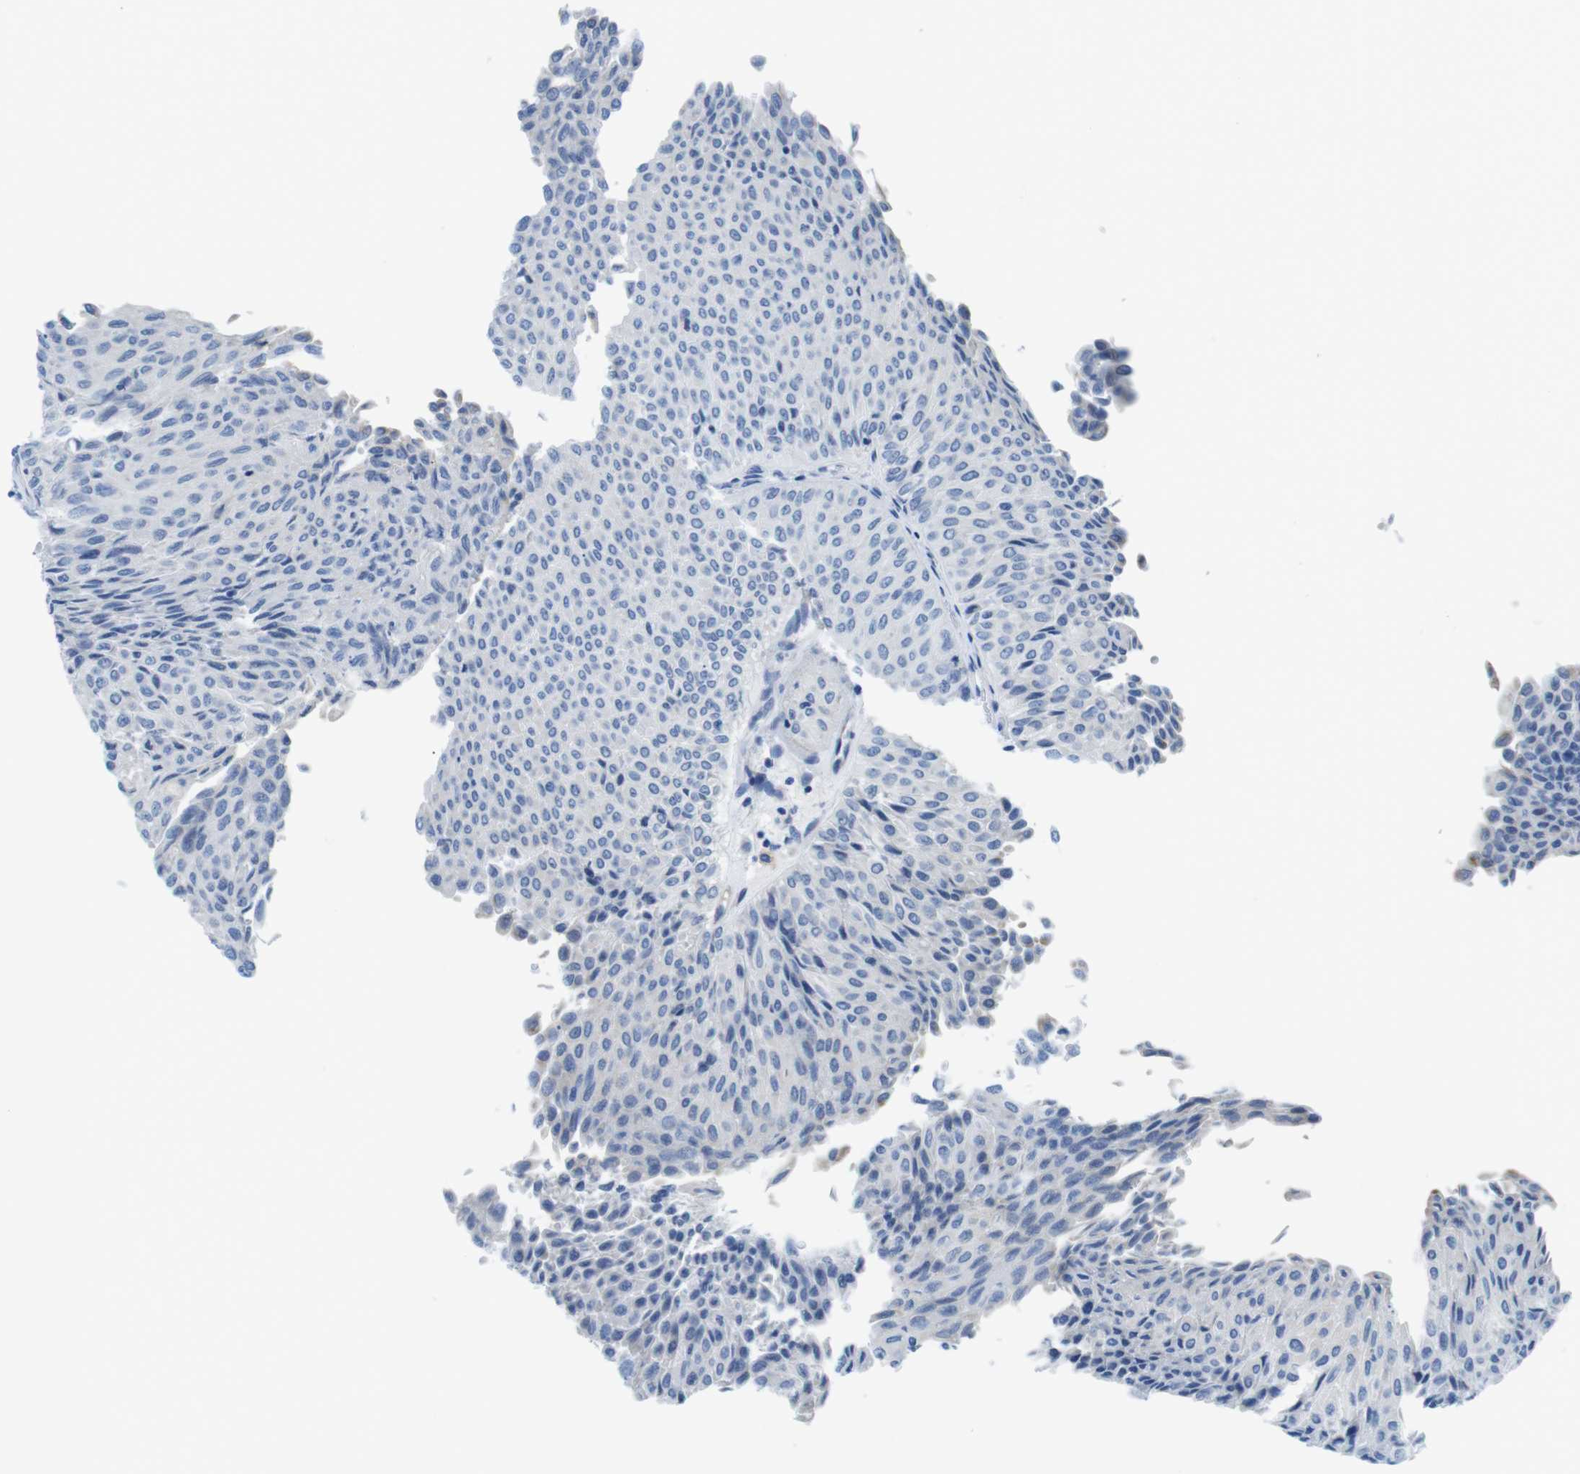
{"staining": {"intensity": "negative", "quantity": "none", "location": "none"}, "tissue": "urothelial cancer", "cell_type": "Tumor cells", "image_type": "cancer", "snomed": [{"axis": "morphology", "description": "Urothelial carcinoma, Low grade"}, {"axis": "topography", "description": "Urinary bladder"}], "caption": "IHC of human urothelial cancer demonstrates no positivity in tumor cells. The staining was performed using DAB to visualize the protein expression in brown, while the nuclei were stained in blue with hematoxylin (Magnification: 20x).", "gene": "CDH8", "patient": {"sex": "male", "age": 78}}